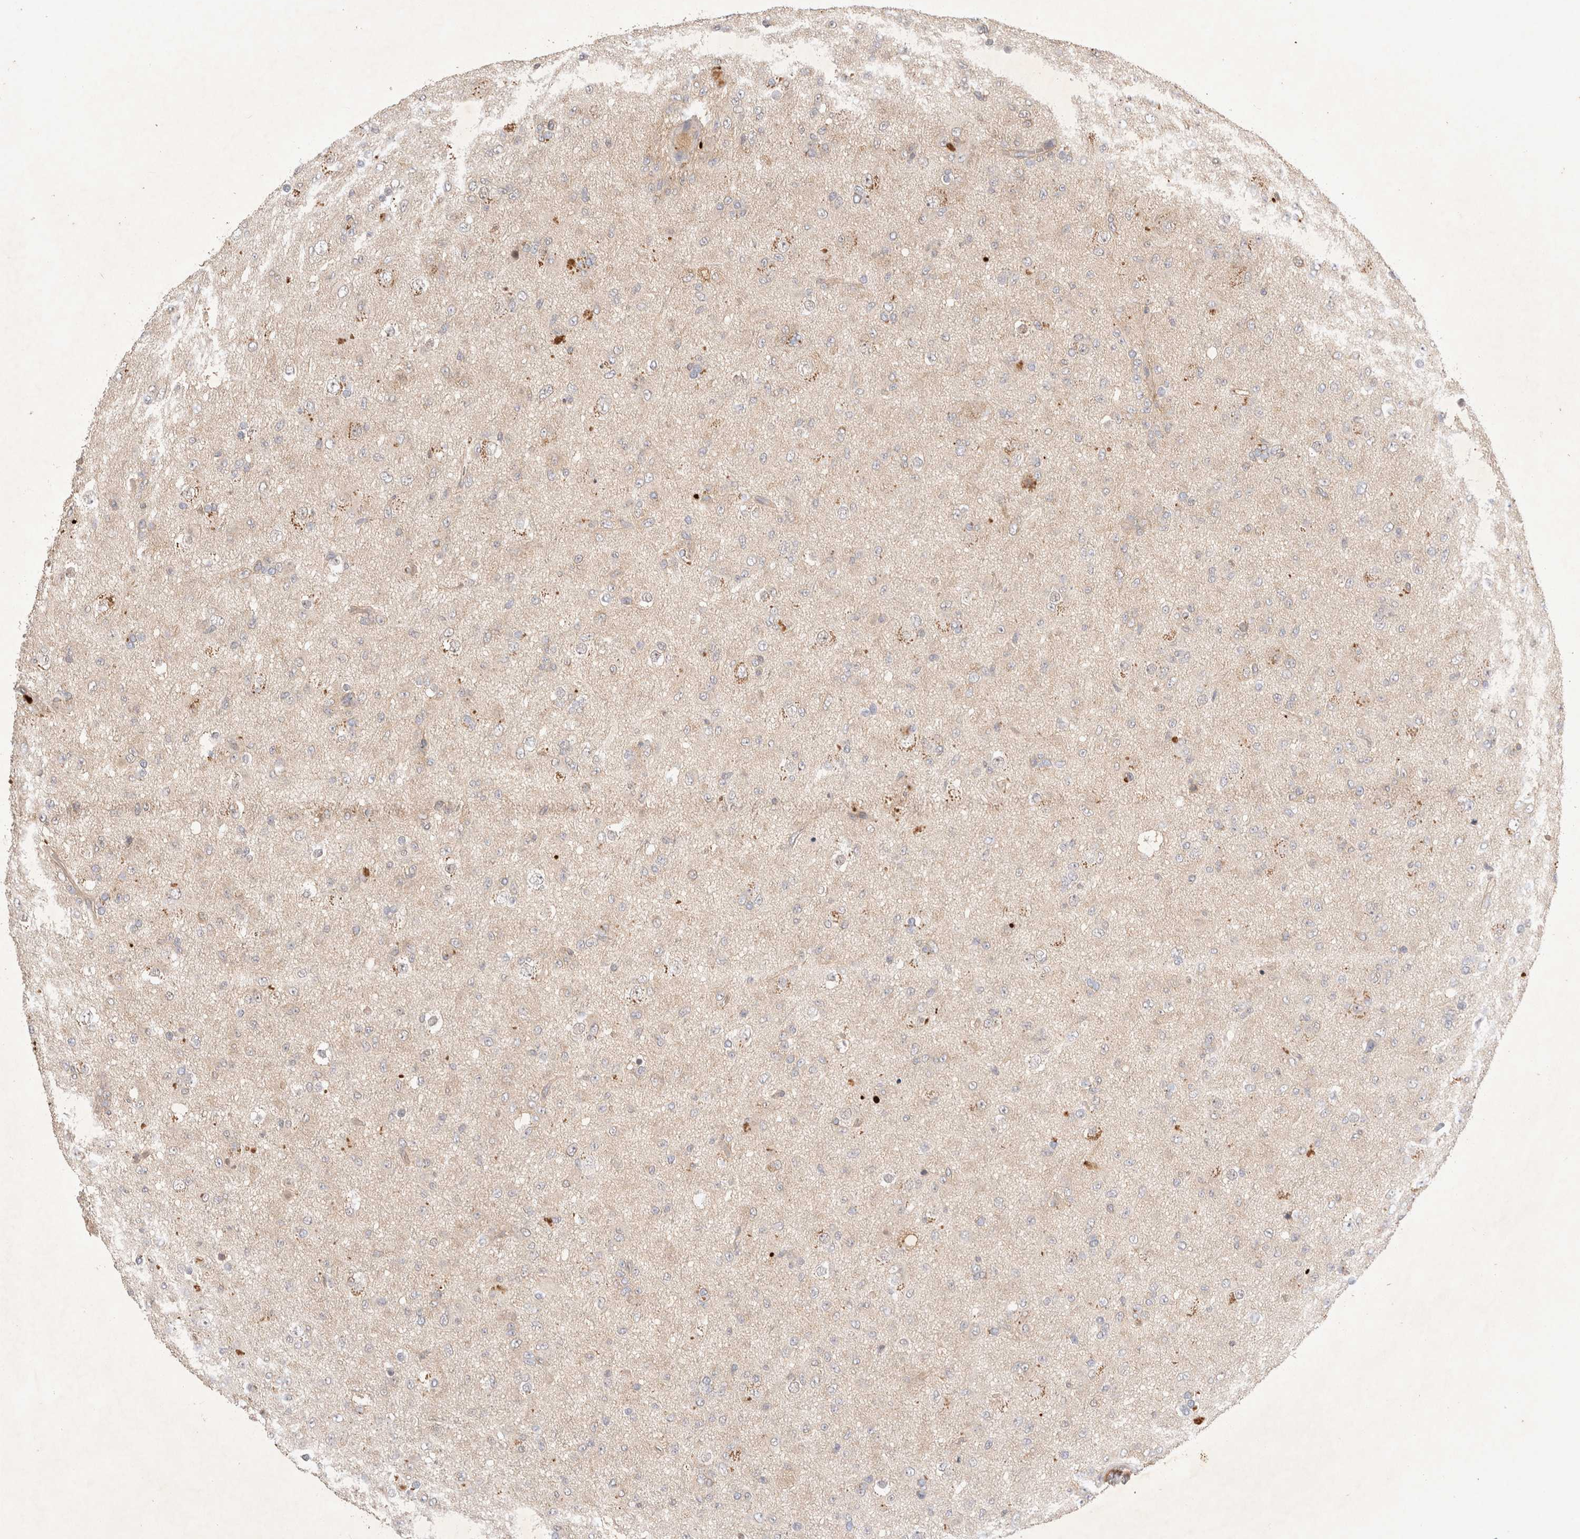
{"staining": {"intensity": "negative", "quantity": "none", "location": "none"}, "tissue": "glioma", "cell_type": "Tumor cells", "image_type": "cancer", "snomed": [{"axis": "morphology", "description": "Glioma, malignant, Low grade"}, {"axis": "topography", "description": "Brain"}], "caption": "Malignant low-grade glioma stained for a protein using immunohistochemistry (IHC) exhibits no staining tumor cells.", "gene": "YES1", "patient": {"sex": "male", "age": 65}}